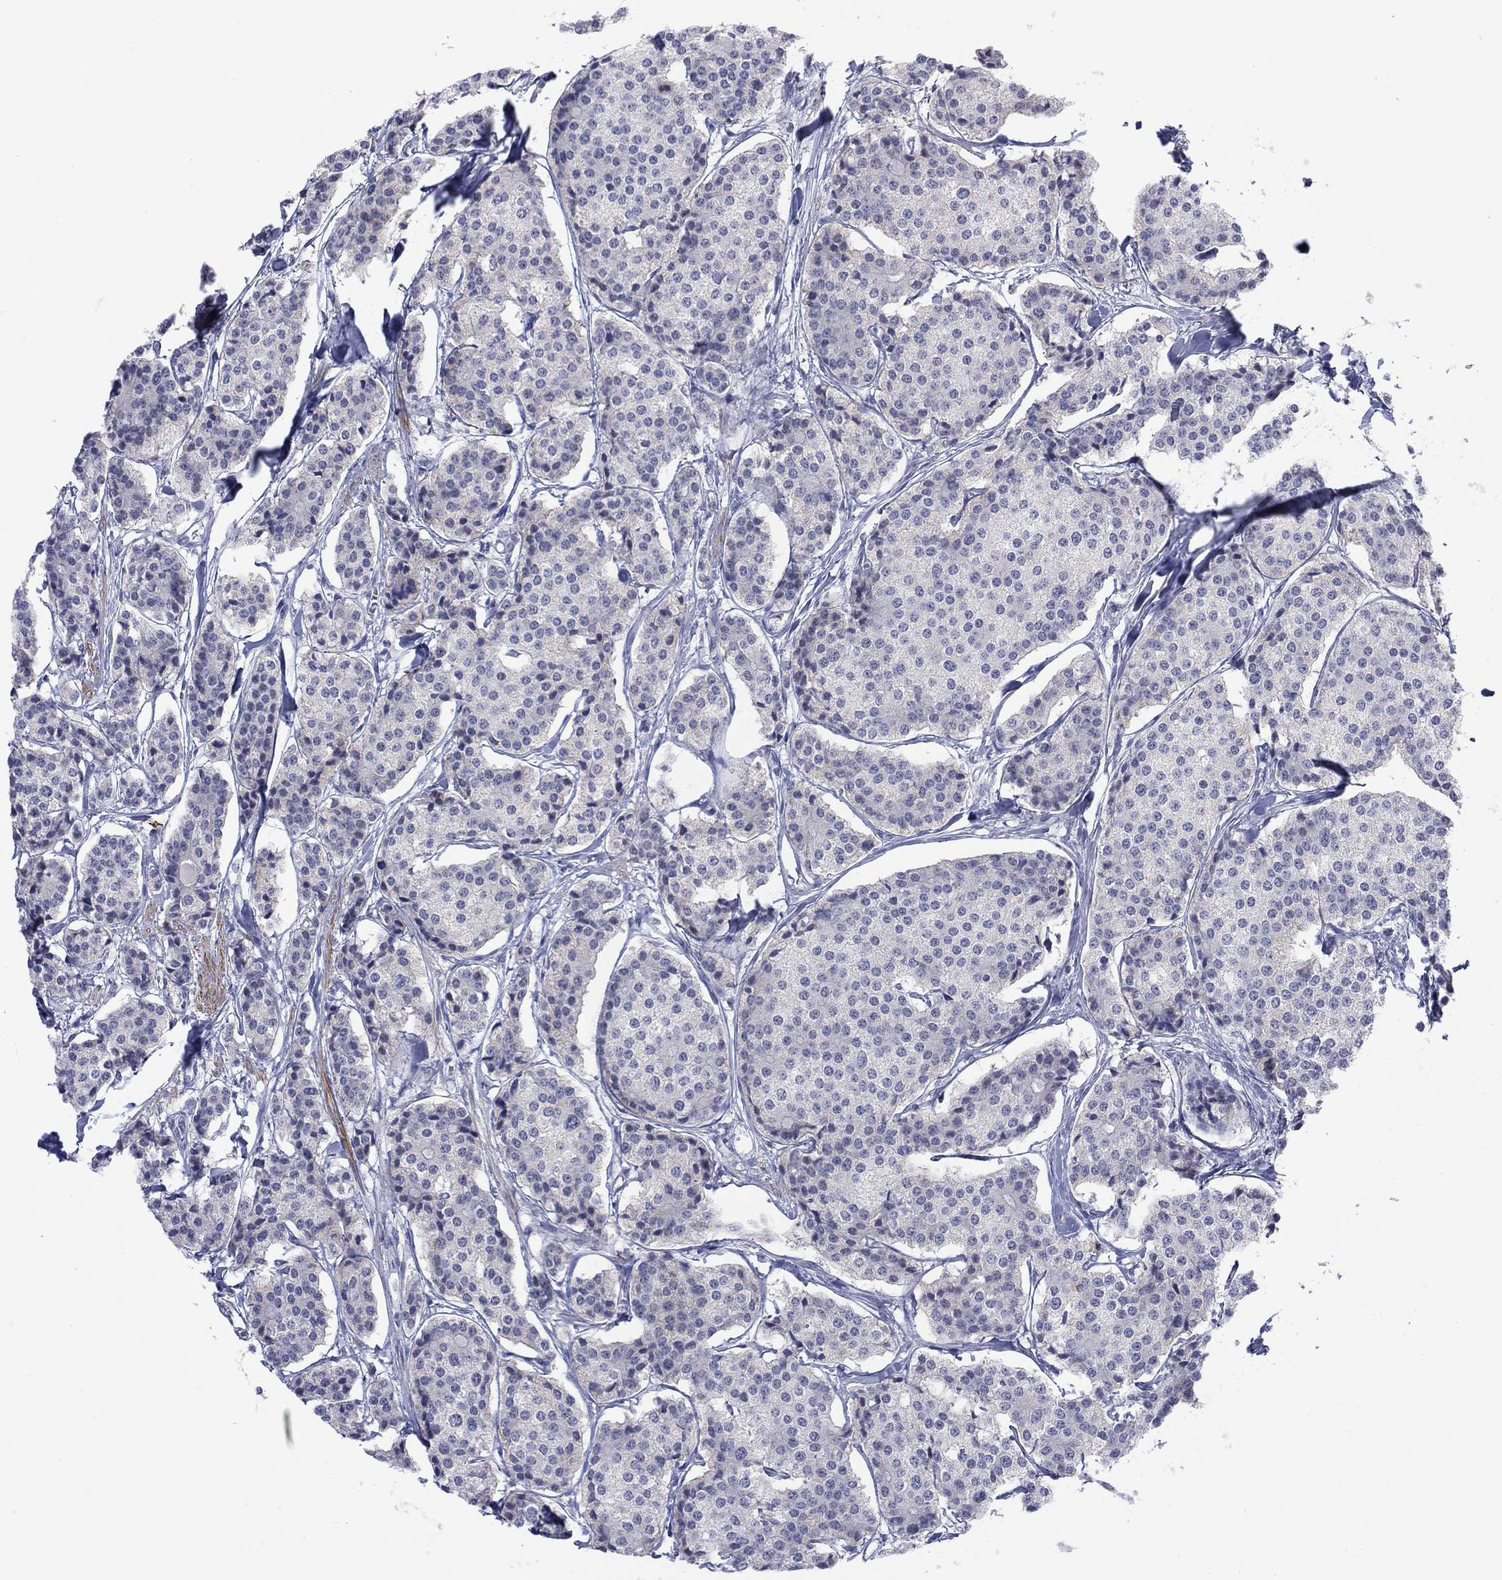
{"staining": {"intensity": "negative", "quantity": "none", "location": "none"}, "tissue": "carcinoid", "cell_type": "Tumor cells", "image_type": "cancer", "snomed": [{"axis": "morphology", "description": "Carcinoid, malignant, NOS"}, {"axis": "topography", "description": "Small intestine"}], "caption": "Immunohistochemistry histopathology image of carcinoid (malignant) stained for a protein (brown), which shows no expression in tumor cells. The staining is performed using DAB brown chromogen with nuclei counter-stained in using hematoxylin.", "gene": "MTRFR", "patient": {"sex": "female", "age": 65}}